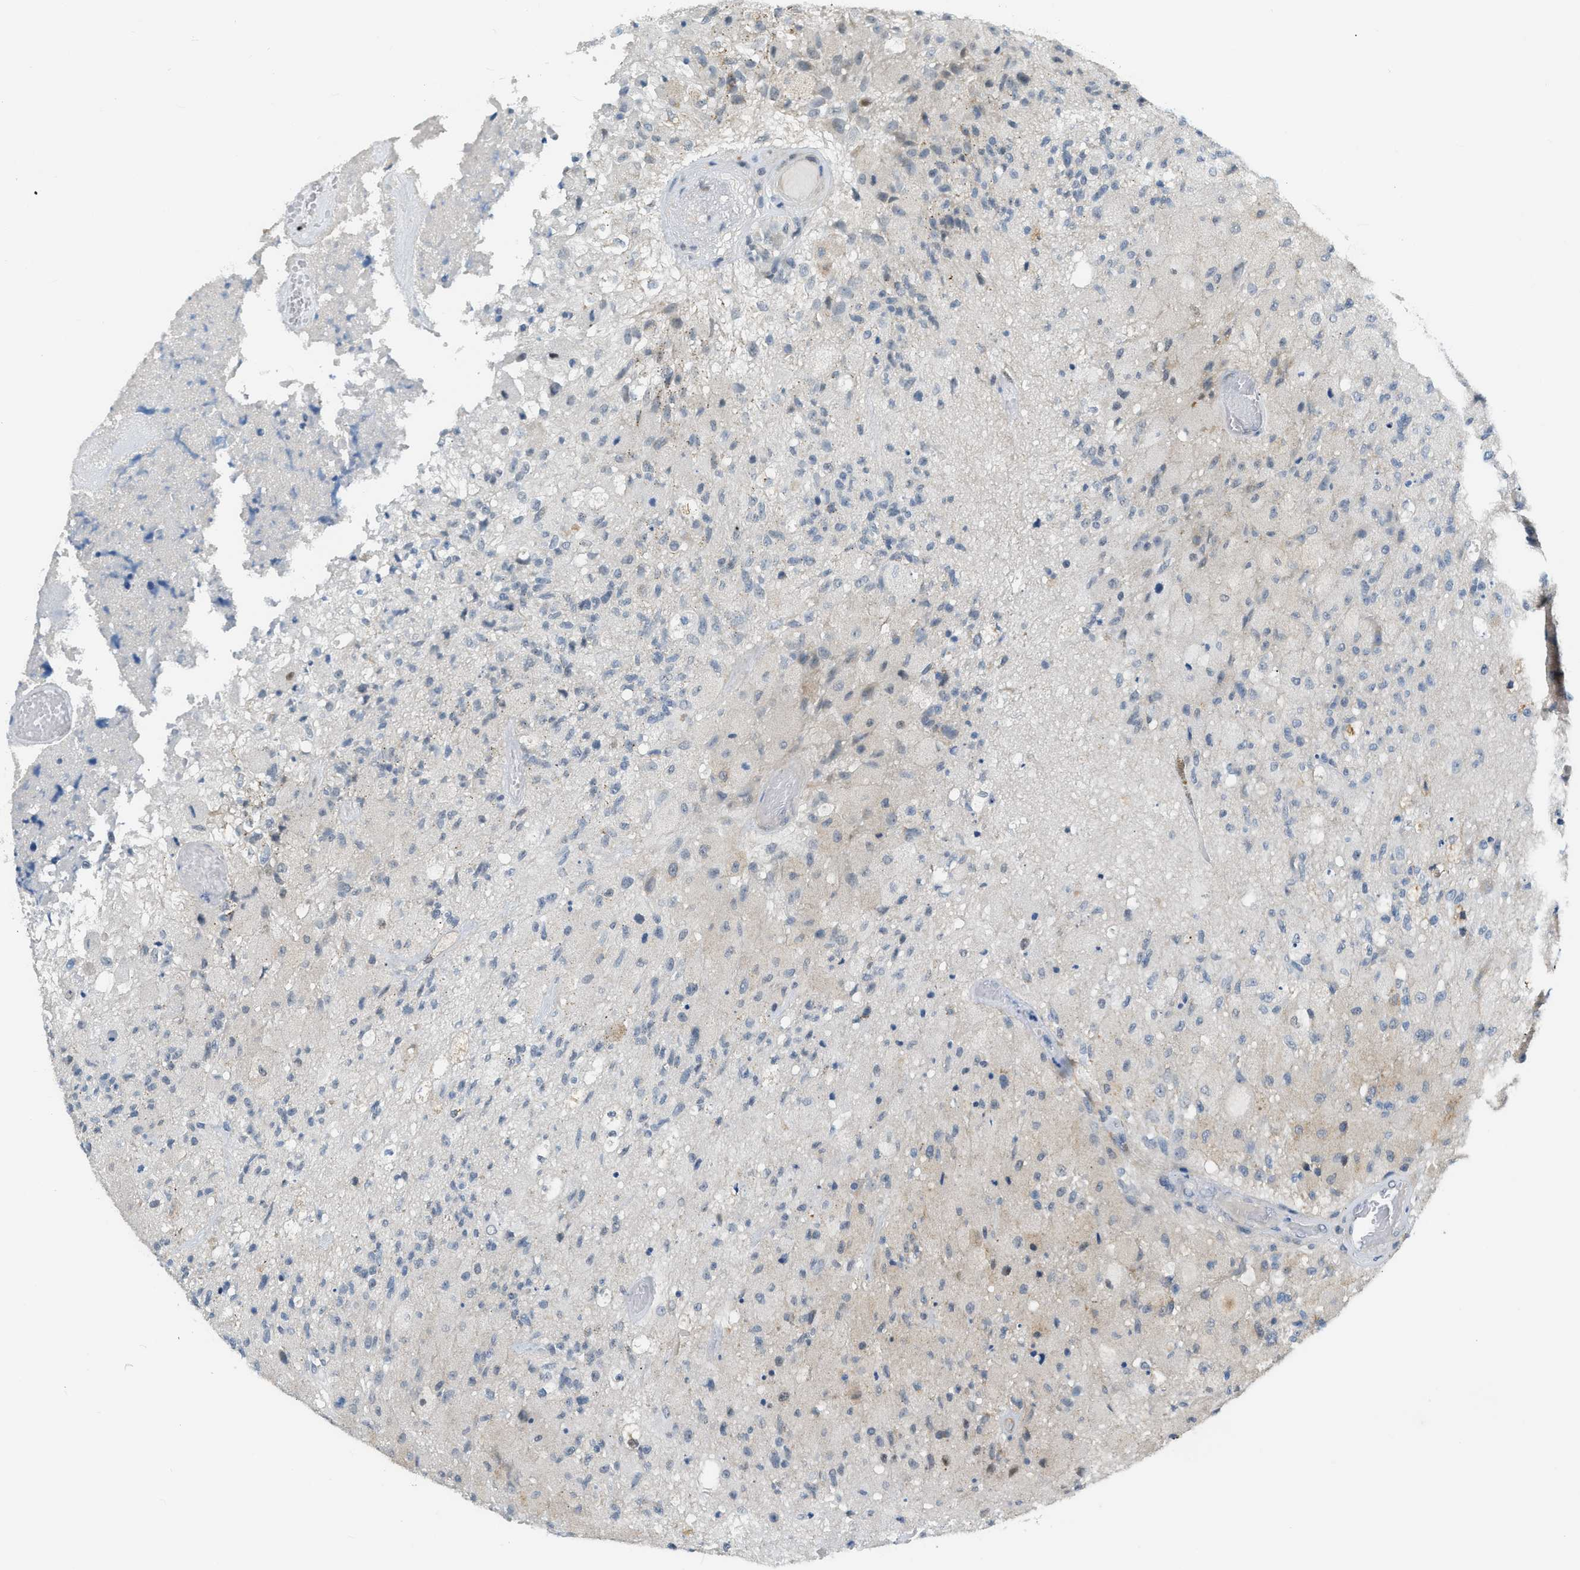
{"staining": {"intensity": "weak", "quantity": "<25%", "location": "cytoplasmic/membranous"}, "tissue": "glioma", "cell_type": "Tumor cells", "image_type": "cancer", "snomed": [{"axis": "morphology", "description": "Normal tissue, NOS"}, {"axis": "morphology", "description": "Glioma, malignant, High grade"}, {"axis": "topography", "description": "Cerebral cortex"}], "caption": "Malignant glioma (high-grade) stained for a protein using immunohistochemistry (IHC) exhibits no staining tumor cells.", "gene": "ZNF408", "patient": {"sex": "male", "age": 77}}